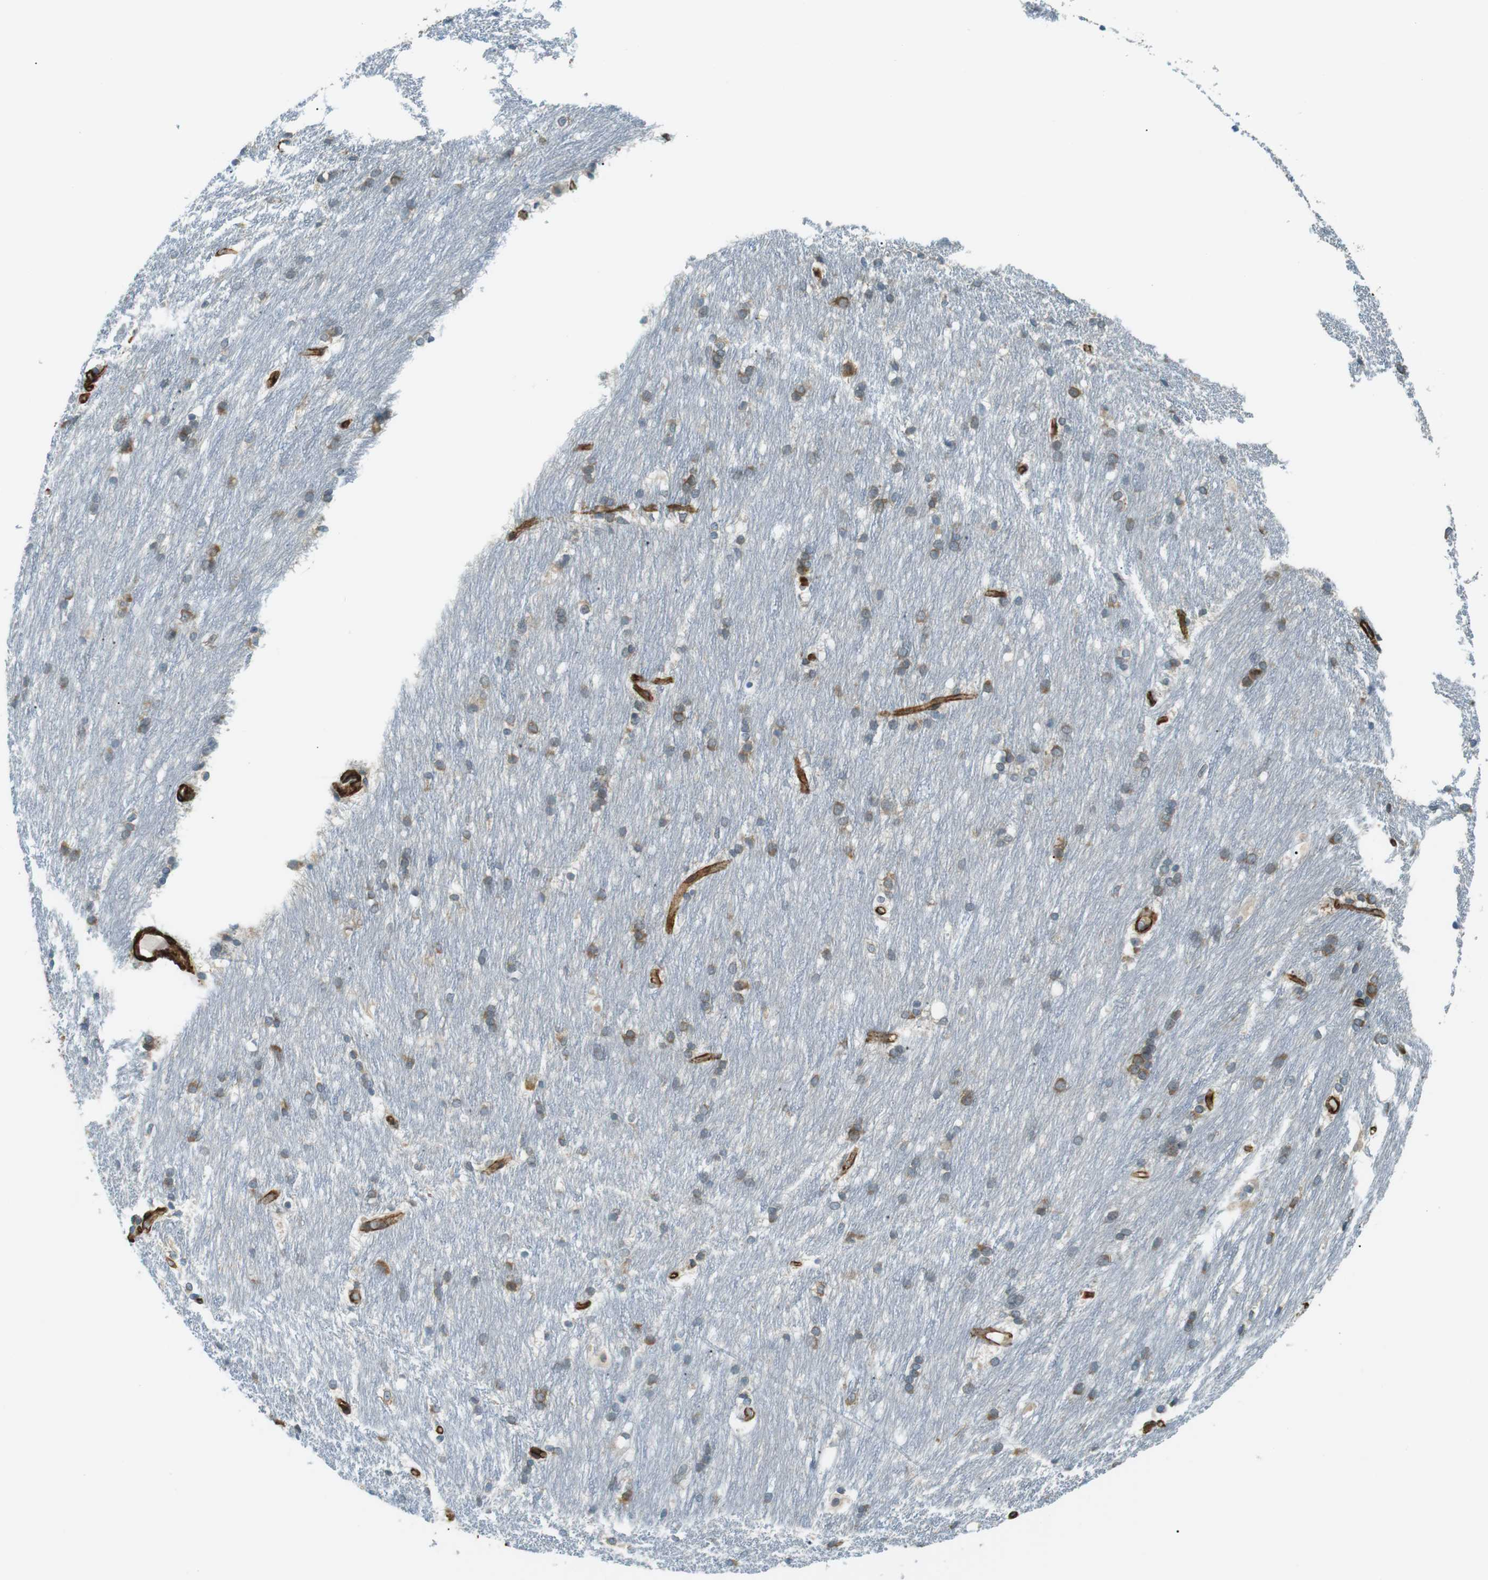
{"staining": {"intensity": "moderate", "quantity": "<25%", "location": "cytoplasmic/membranous"}, "tissue": "caudate", "cell_type": "Glial cells", "image_type": "normal", "snomed": [{"axis": "morphology", "description": "Normal tissue, NOS"}, {"axis": "topography", "description": "Lateral ventricle wall"}], "caption": "A histopathology image of caudate stained for a protein shows moderate cytoplasmic/membranous brown staining in glial cells. (brown staining indicates protein expression, while blue staining denotes nuclei).", "gene": "ODR4", "patient": {"sex": "female", "age": 19}}